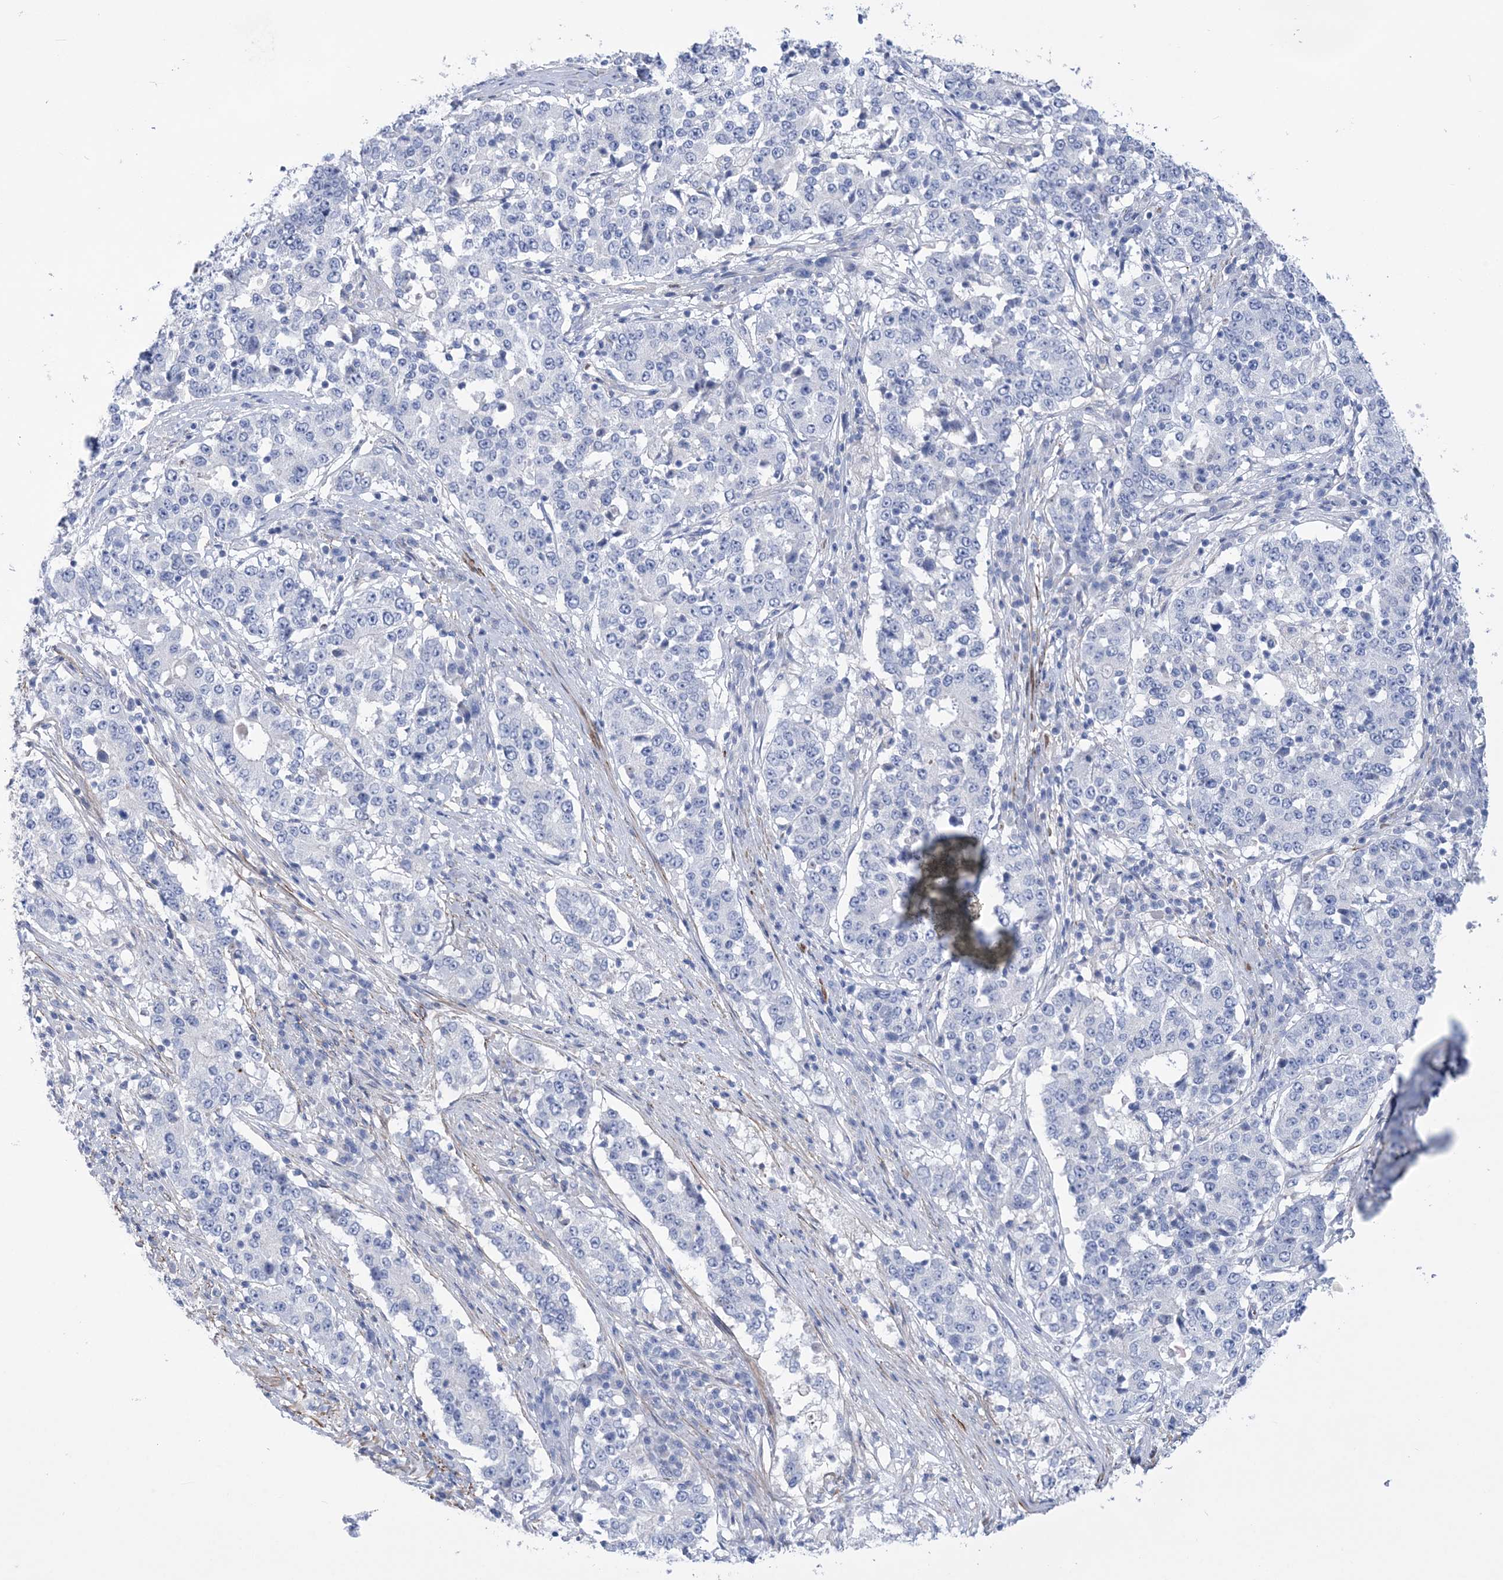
{"staining": {"intensity": "negative", "quantity": "none", "location": "none"}, "tissue": "stomach cancer", "cell_type": "Tumor cells", "image_type": "cancer", "snomed": [{"axis": "morphology", "description": "Adenocarcinoma, NOS"}, {"axis": "topography", "description": "Stomach"}], "caption": "DAB immunohistochemical staining of adenocarcinoma (stomach) shows no significant staining in tumor cells. The staining is performed using DAB brown chromogen with nuclei counter-stained in using hematoxylin.", "gene": "WDR74", "patient": {"sex": "male", "age": 59}}